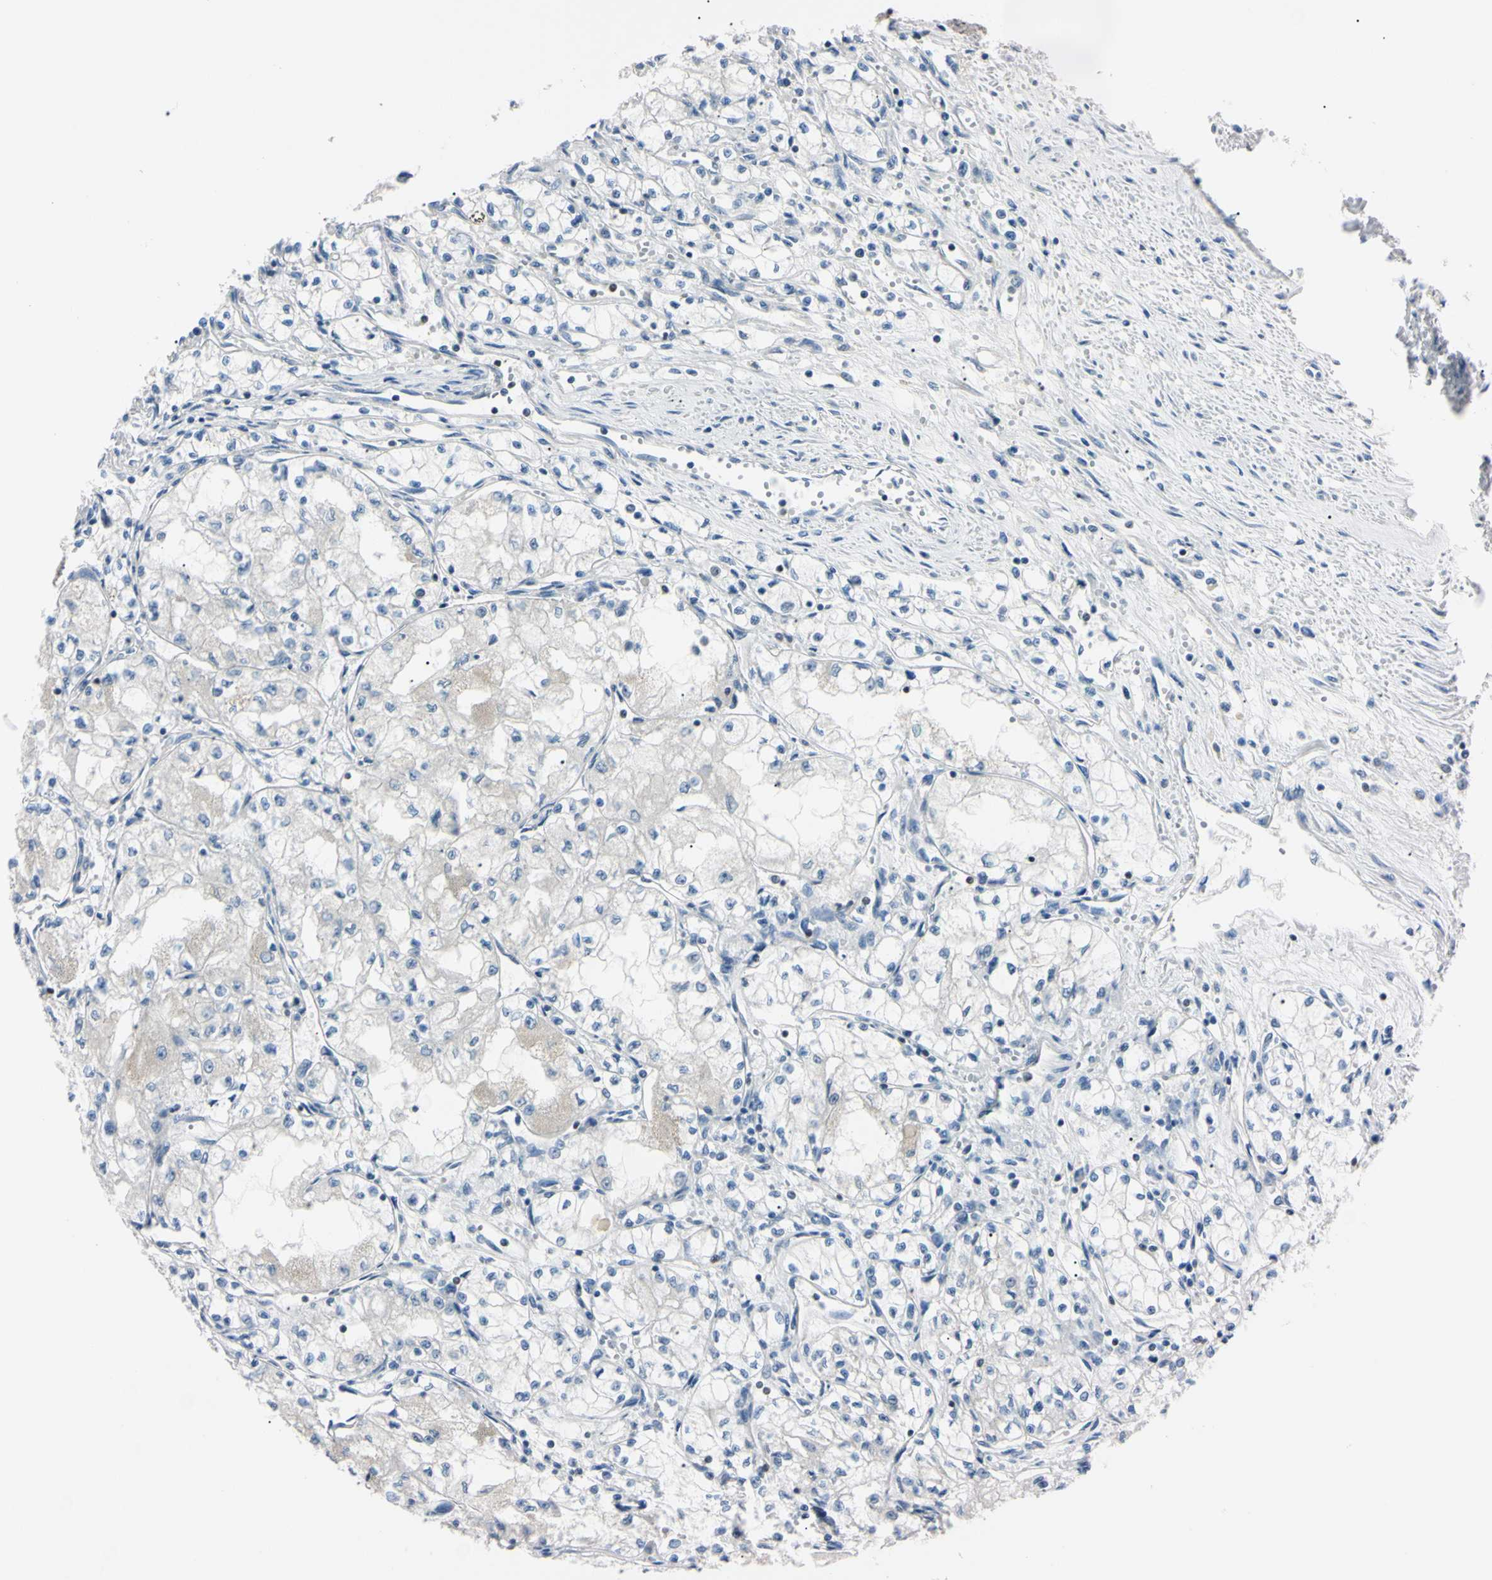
{"staining": {"intensity": "negative", "quantity": "none", "location": "none"}, "tissue": "renal cancer", "cell_type": "Tumor cells", "image_type": "cancer", "snomed": [{"axis": "morphology", "description": "Normal tissue, NOS"}, {"axis": "morphology", "description": "Adenocarcinoma, NOS"}, {"axis": "topography", "description": "Kidney"}], "caption": "Adenocarcinoma (renal) stained for a protein using IHC shows no staining tumor cells.", "gene": "C1orf174", "patient": {"sex": "male", "age": 59}}